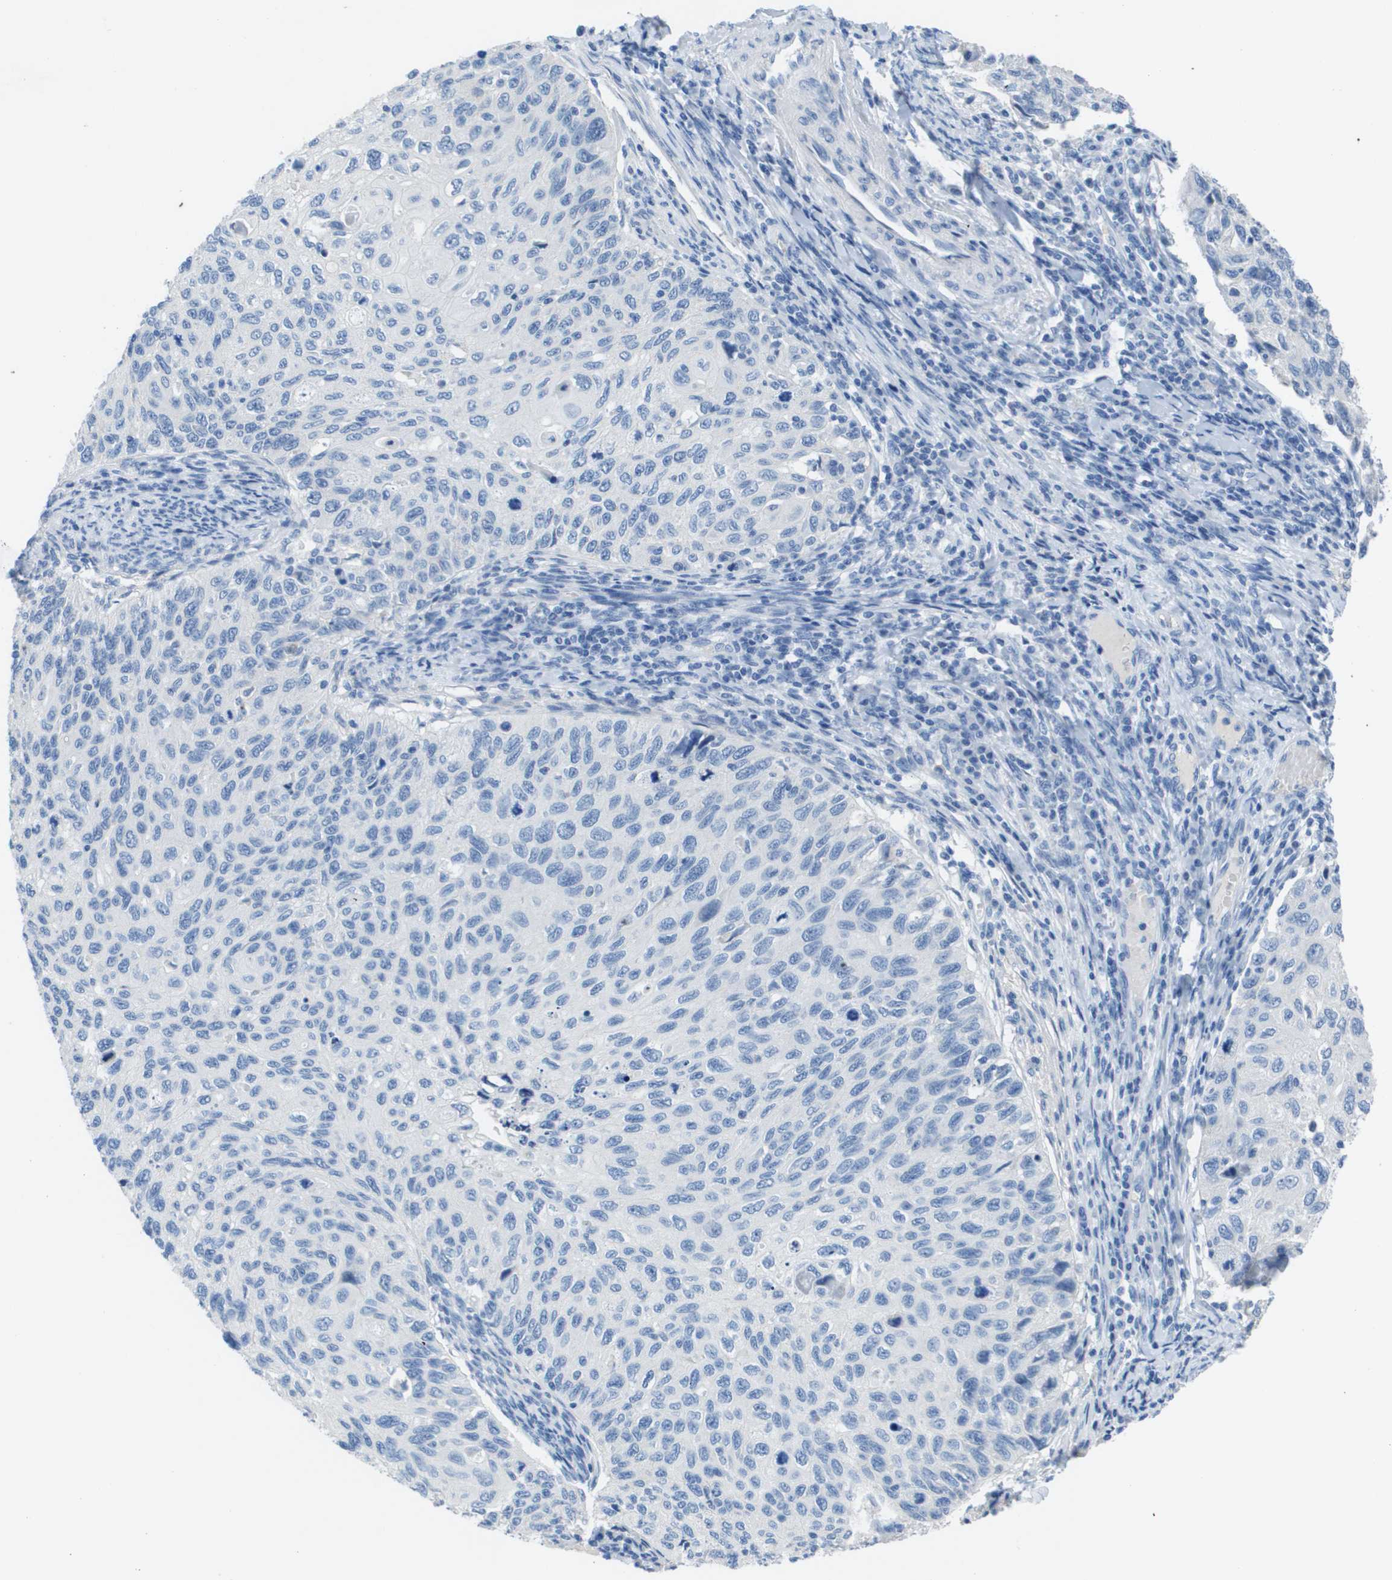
{"staining": {"intensity": "negative", "quantity": "none", "location": "none"}, "tissue": "cervical cancer", "cell_type": "Tumor cells", "image_type": "cancer", "snomed": [{"axis": "morphology", "description": "Squamous cell carcinoma, NOS"}, {"axis": "topography", "description": "Cervix"}], "caption": "There is no significant staining in tumor cells of cervical squamous cell carcinoma.", "gene": "NCS1", "patient": {"sex": "female", "age": 70}}